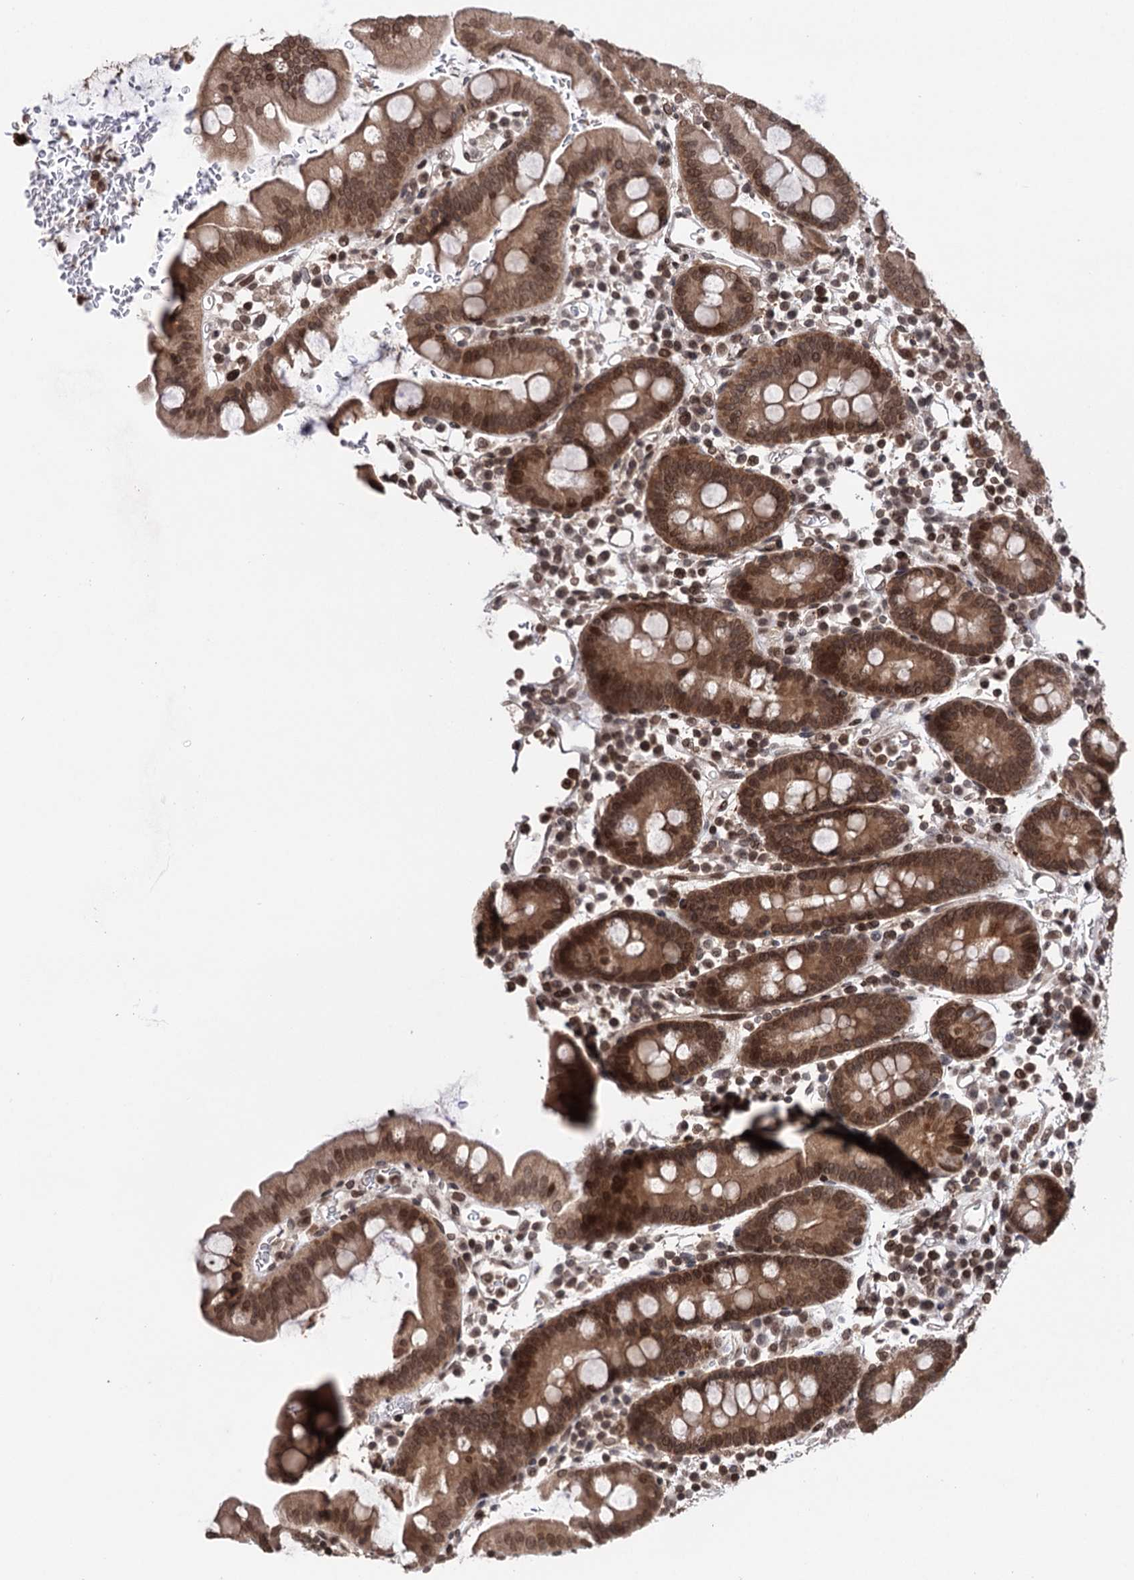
{"staining": {"intensity": "moderate", "quantity": ">75%", "location": "cytoplasmic/membranous,nuclear"}, "tissue": "small intestine", "cell_type": "Glandular cells", "image_type": "normal", "snomed": [{"axis": "morphology", "description": "Normal tissue, NOS"}, {"axis": "topography", "description": "Stomach, upper"}, {"axis": "topography", "description": "Stomach, lower"}, {"axis": "topography", "description": "Small intestine"}], "caption": "Moderate cytoplasmic/membranous,nuclear expression is seen in about >75% of glandular cells in unremarkable small intestine.", "gene": "CCDC77", "patient": {"sex": "male", "age": 68}}